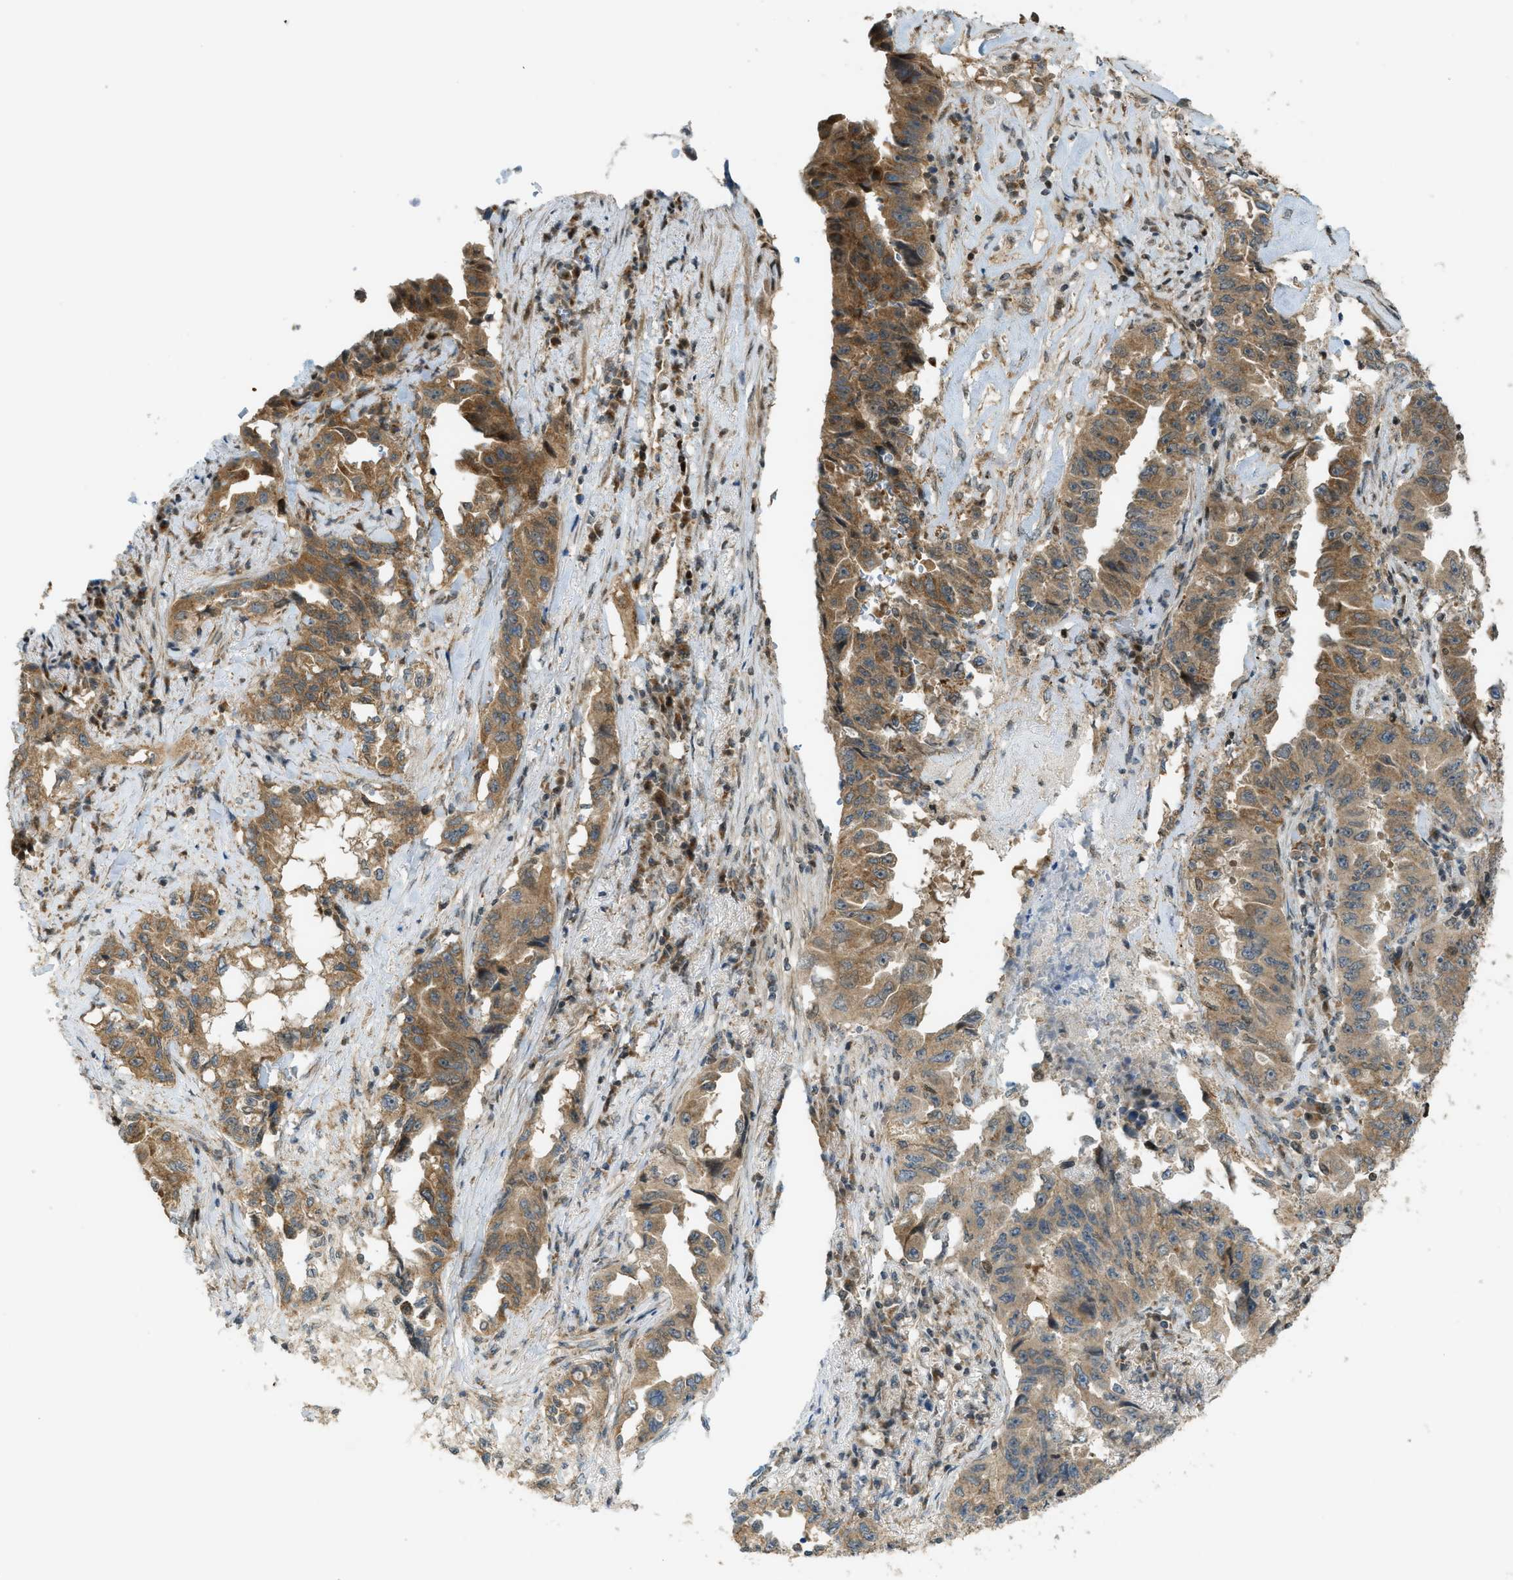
{"staining": {"intensity": "moderate", "quantity": ">75%", "location": "cytoplasmic/membranous"}, "tissue": "lung cancer", "cell_type": "Tumor cells", "image_type": "cancer", "snomed": [{"axis": "morphology", "description": "Adenocarcinoma, NOS"}, {"axis": "topography", "description": "Lung"}], "caption": "Immunohistochemistry (IHC) image of adenocarcinoma (lung) stained for a protein (brown), which displays medium levels of moderate cytoplasmic/membranous expression in approximately >75% of tumor cells.", "gene": "CCDC186", "patient": {"sex": "female", "age": 51}}